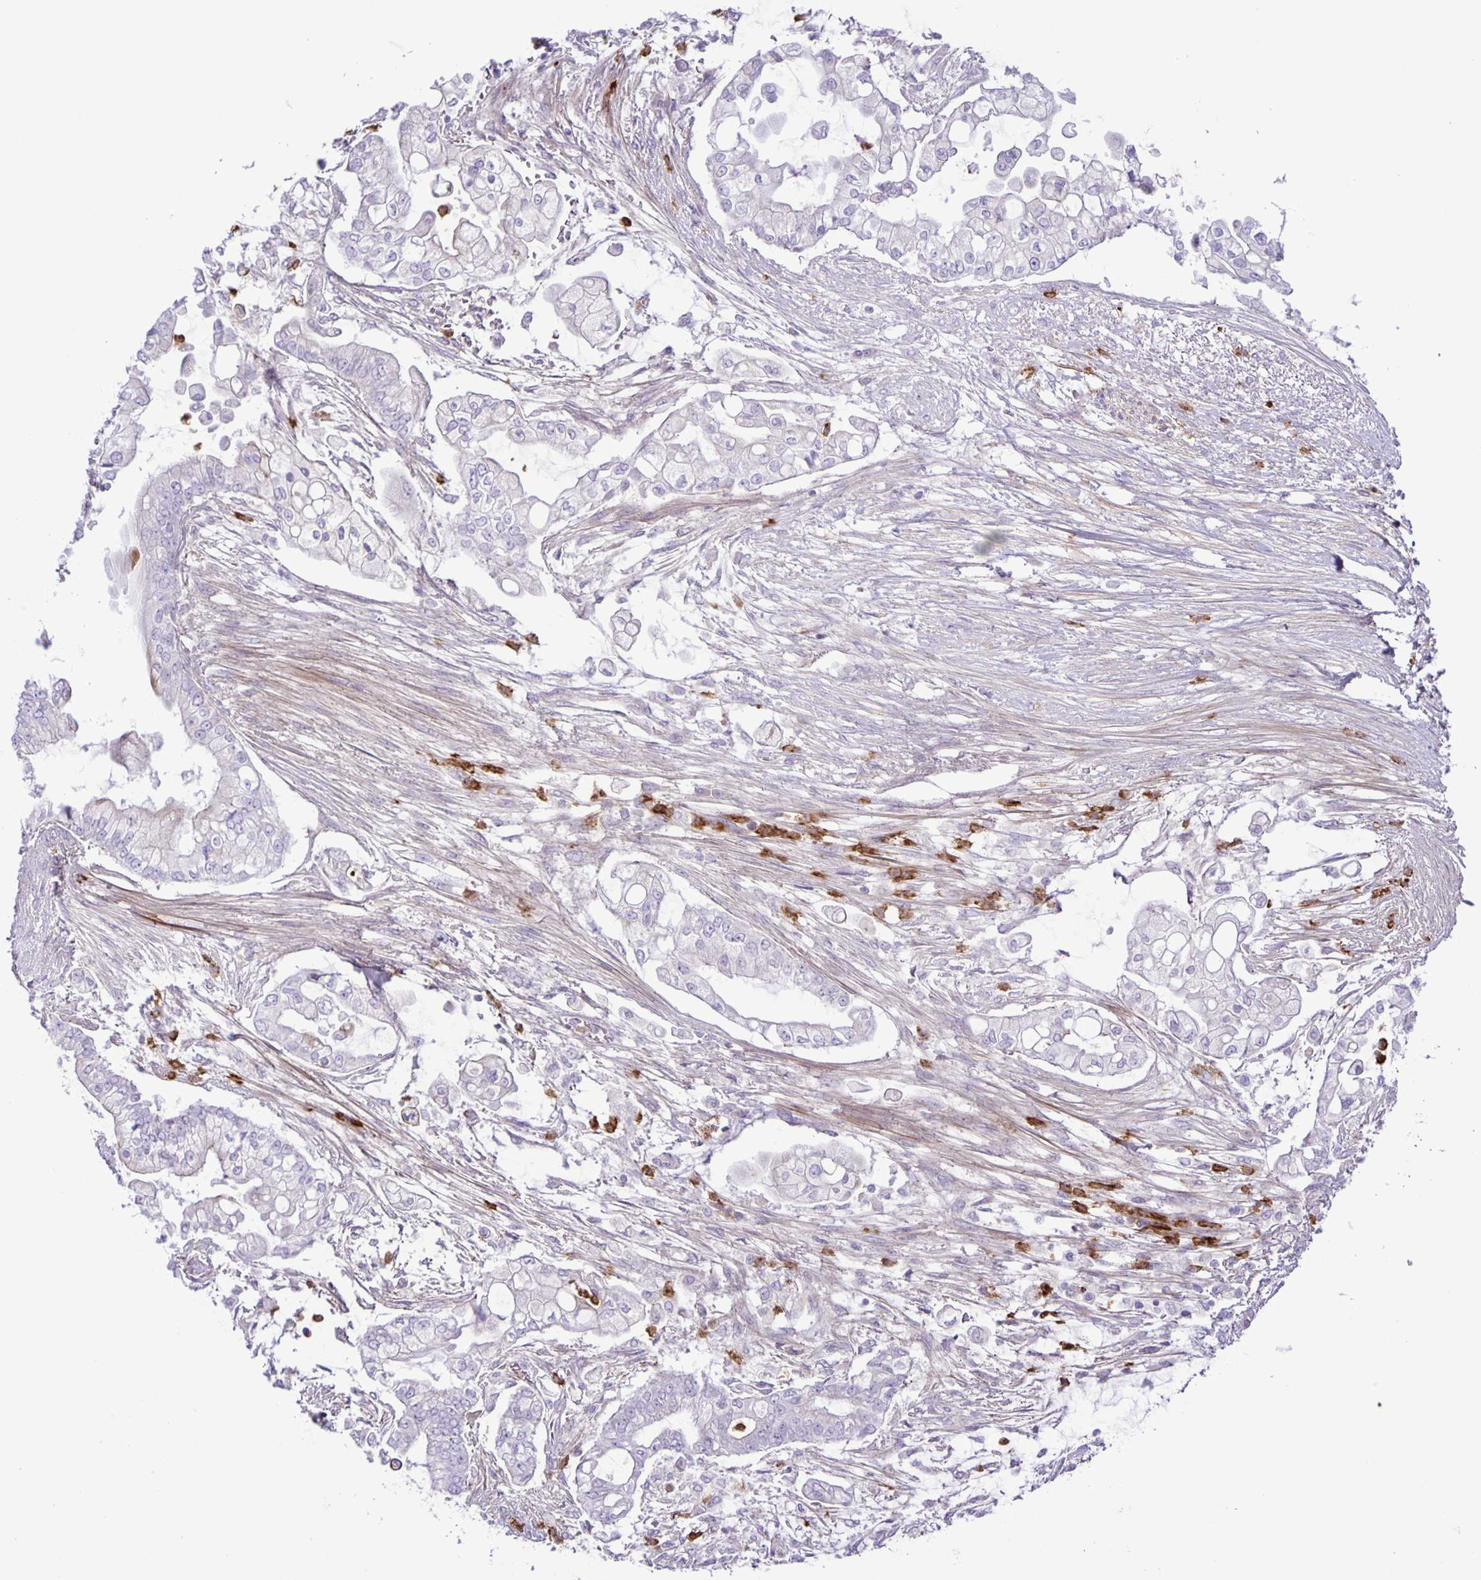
{"staining": {"intensity": "negative", "quantity": "none", "location": "none"}, "tissue": "pancreatic cancer", "cell_type": "Tumor cells", "image_type": "cancer", "snomed": [{"axis": "morphology", "description": "Adenocarcinoma, NOS"}, {"axis": "topography", "description": "Pancreas"}], "caption": "Image shows no significant protein positivity in tumor cells of adenocarcinoma (pancreatic).", "gene": "ADCK1", "patient": {"sex": "female", "age": 69}}